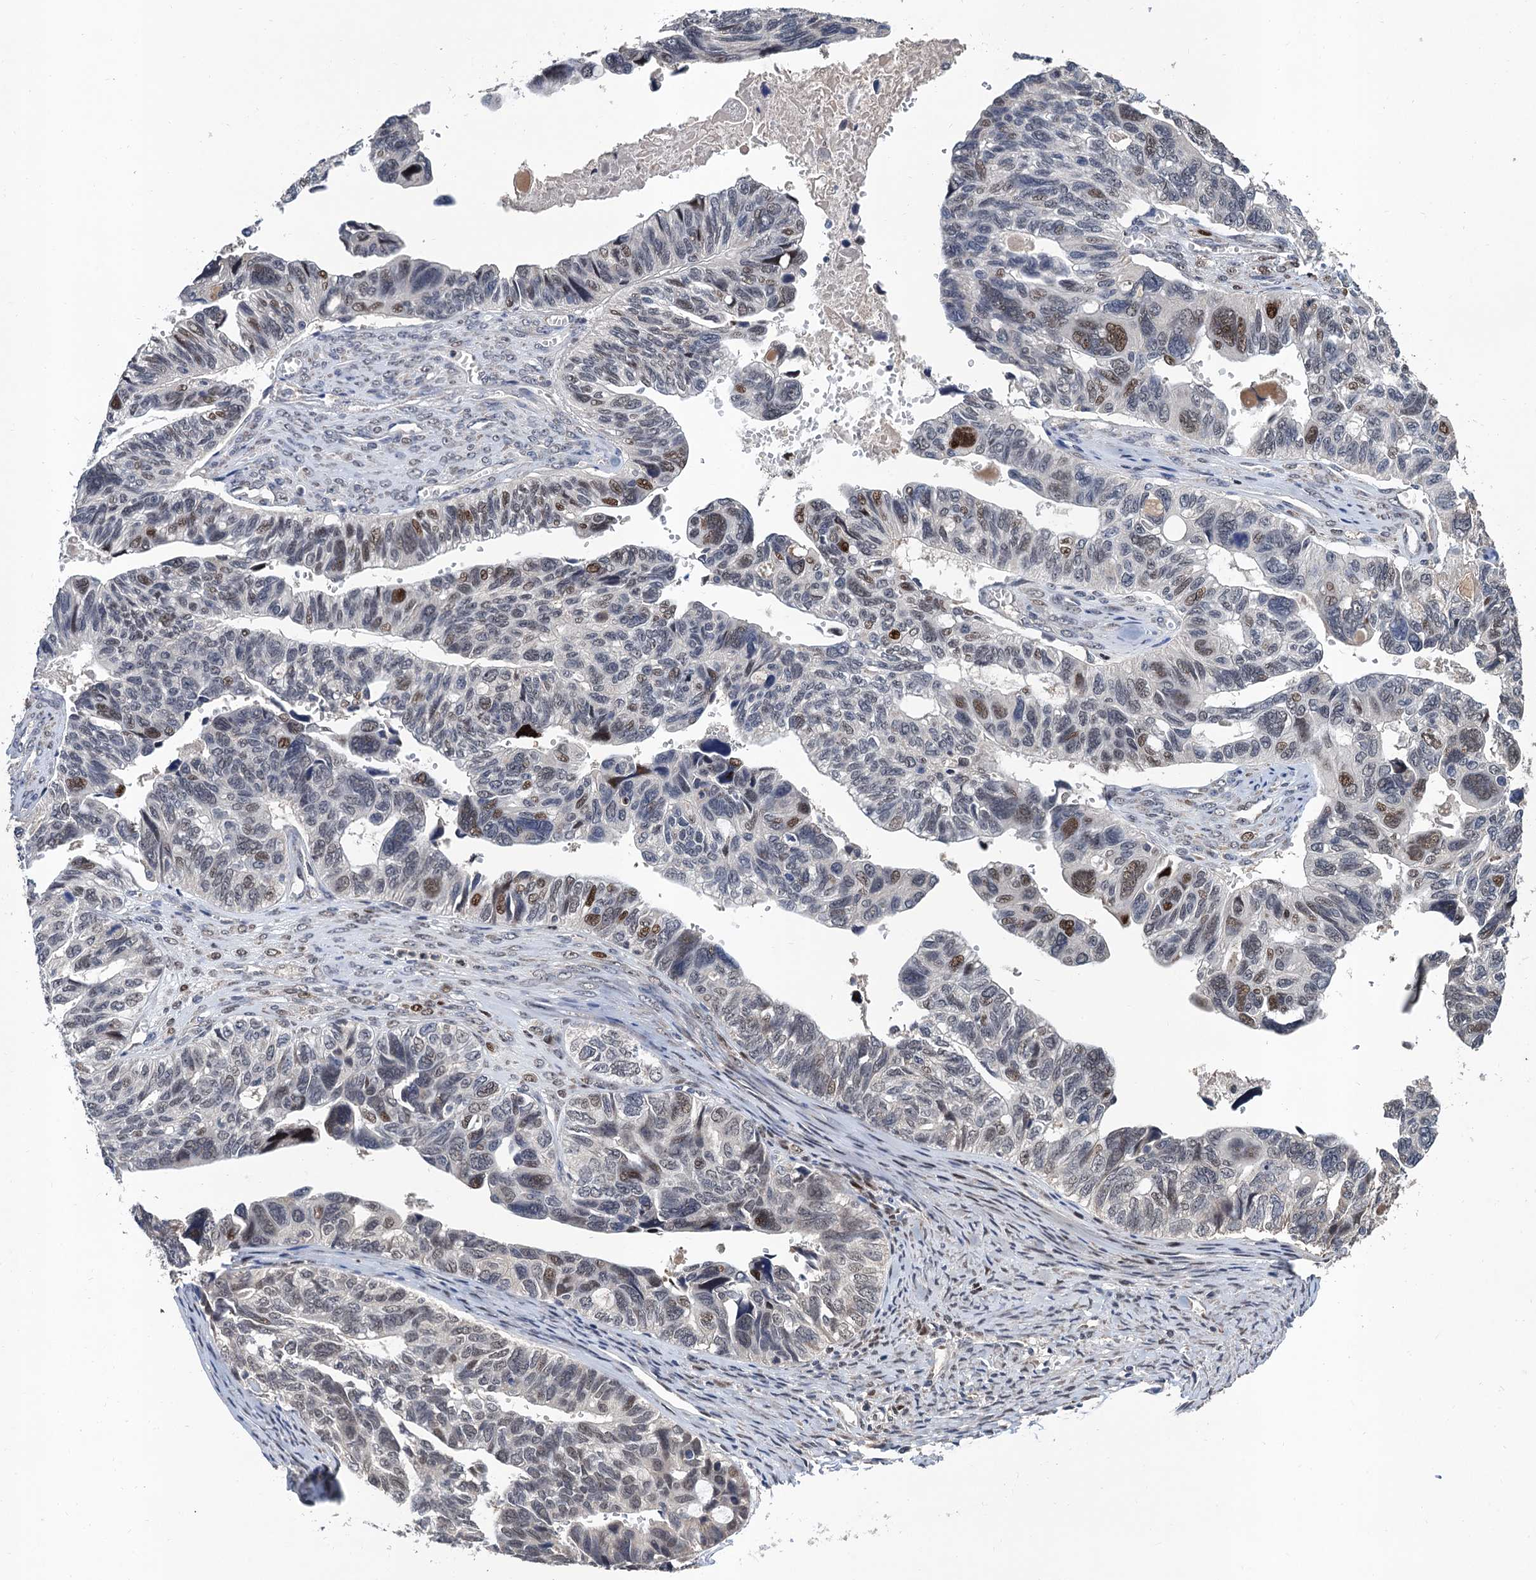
{"staining": {"intensity": "moderate", "quantity": "25%-75%", "location": "nuclear"}, "tissue": "ovarian cancer", "cell_type": "Tumor cells", "image_type": "cancer", "snomed": [{"axis": "morphology", "description": "Cystadenocarcinoma, serous, NOS"}, {"axis": "topography", "description": "Ovary"}], "caption": "About 25%-75% of tumor cells in ovarian serous cystadenocarcinoma display moderate nuclear protein positivity as visualized by brown immunohistochemical staining.", "gene": "TSEN34", "patient": {"sex": "female", "age": 79}}